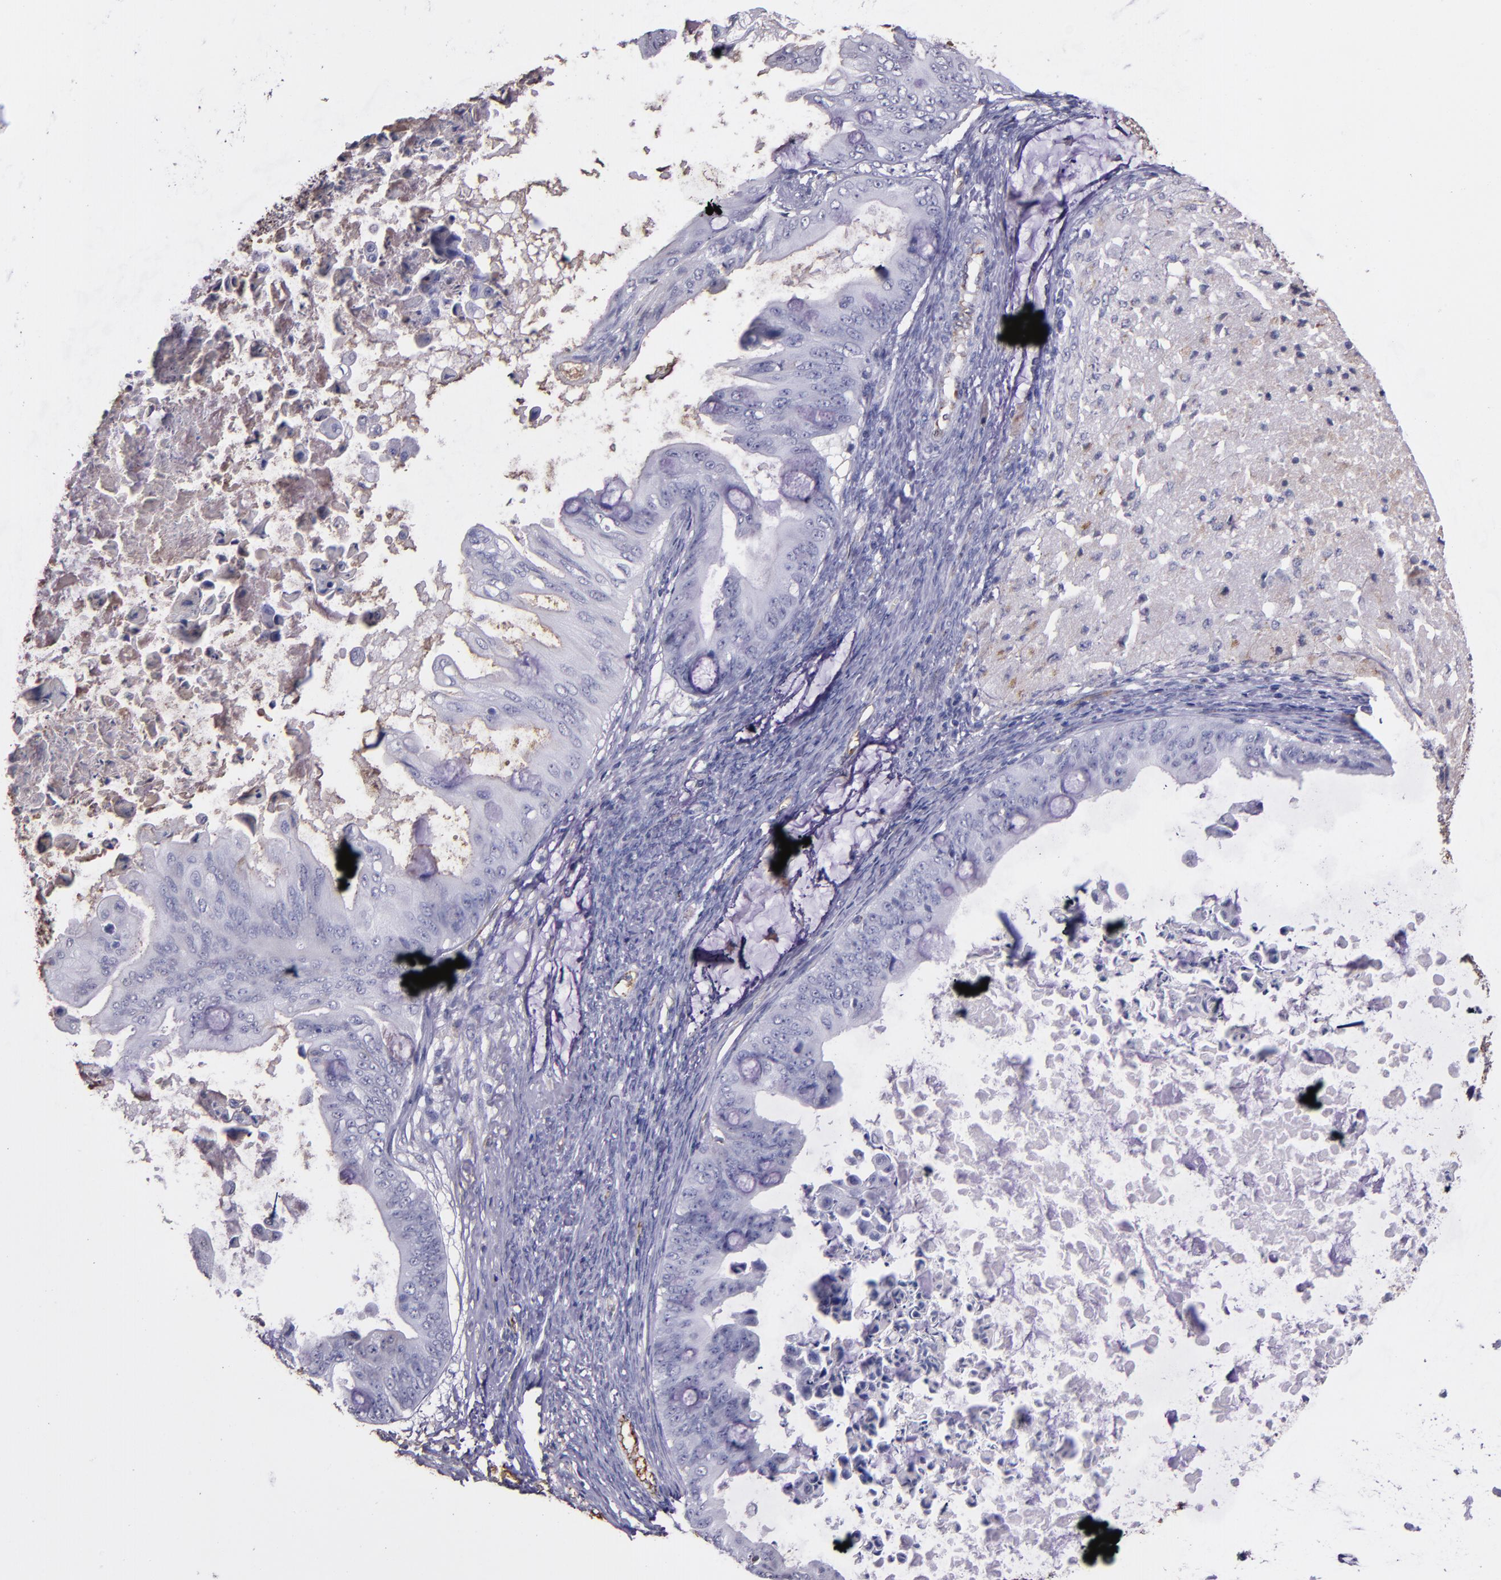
{"staining": {"intensity": "negative", "quantity": "none", "location": "none"}, "tissue": "ovarian cancer", "cell_type": "Tumor cells", "image_type": "cancer", "snomed": [{"axis": "morphology", "description": "Cystadenocarcinoma, mucinous, NOS"}, {"axis": "topography", "description": "Ovary"}], "caption": "An image of ovarian cancer stained for a protein demonstrates no brown staining in tumor cells. (DAB immunohistochemistry (IHC), high magnification).", "gene": "A2M", "patient": {"sex": "female", "age": 37}}